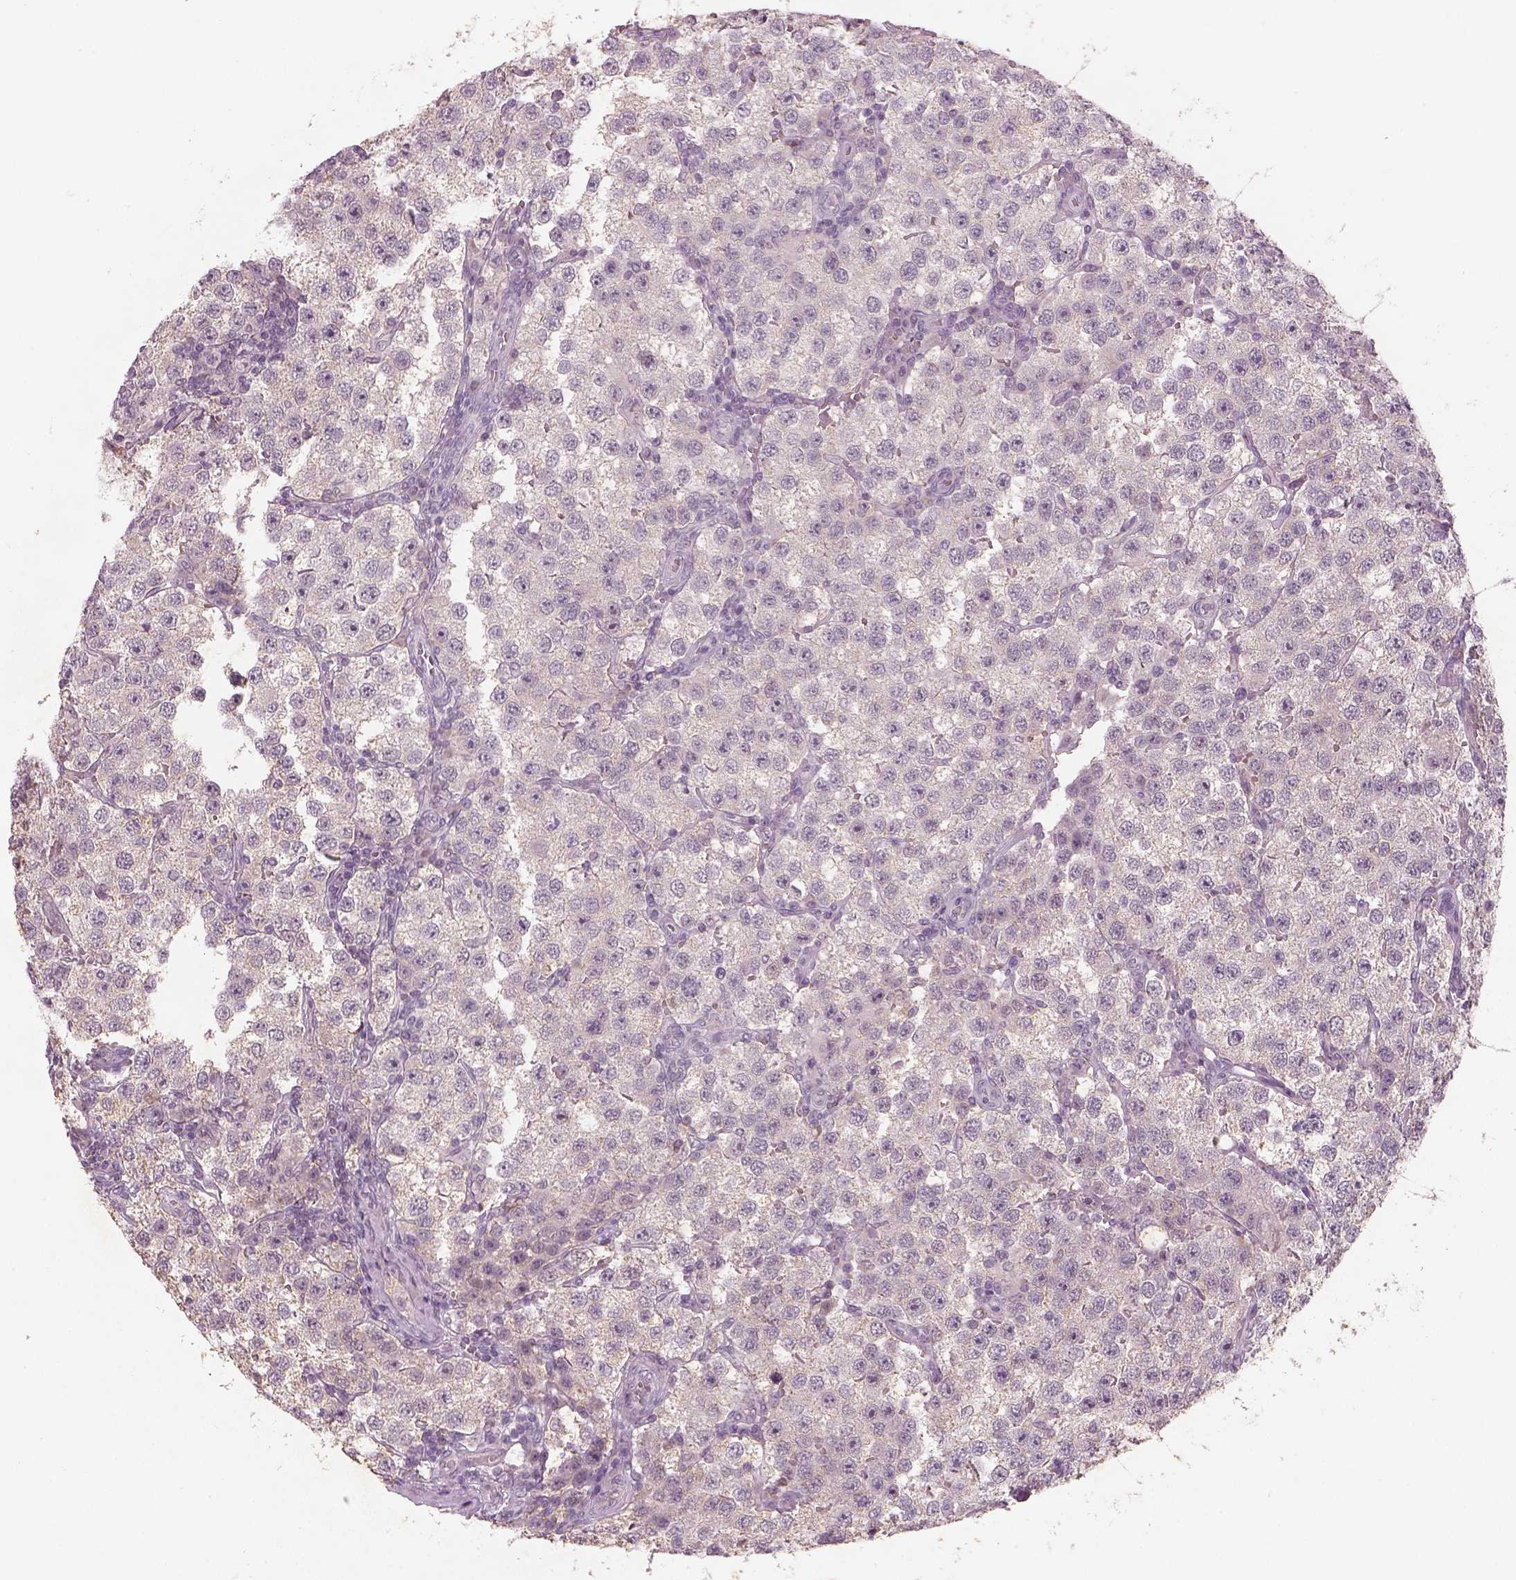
{"staining": {"intensity": "negative", "quantity": "none", "location": "none"}, "tissue": "testis cancer", "cell_type": "Tumor cells", "image_type": "cancer", "snomed": [{"axis": "morphology", "description": "Seminoma, NOS"}, {"axis": "topography", "description": "Testis"}], "caption": "Testis cancer was stained to show a protein in brown. There is no significant staining in tumor cells. (Brightfield microscopy of DAB immunohistochemistry (IHC) at high magnification).", "gene": "GDNF", "patient": {"sex": "male", "age": 37}}